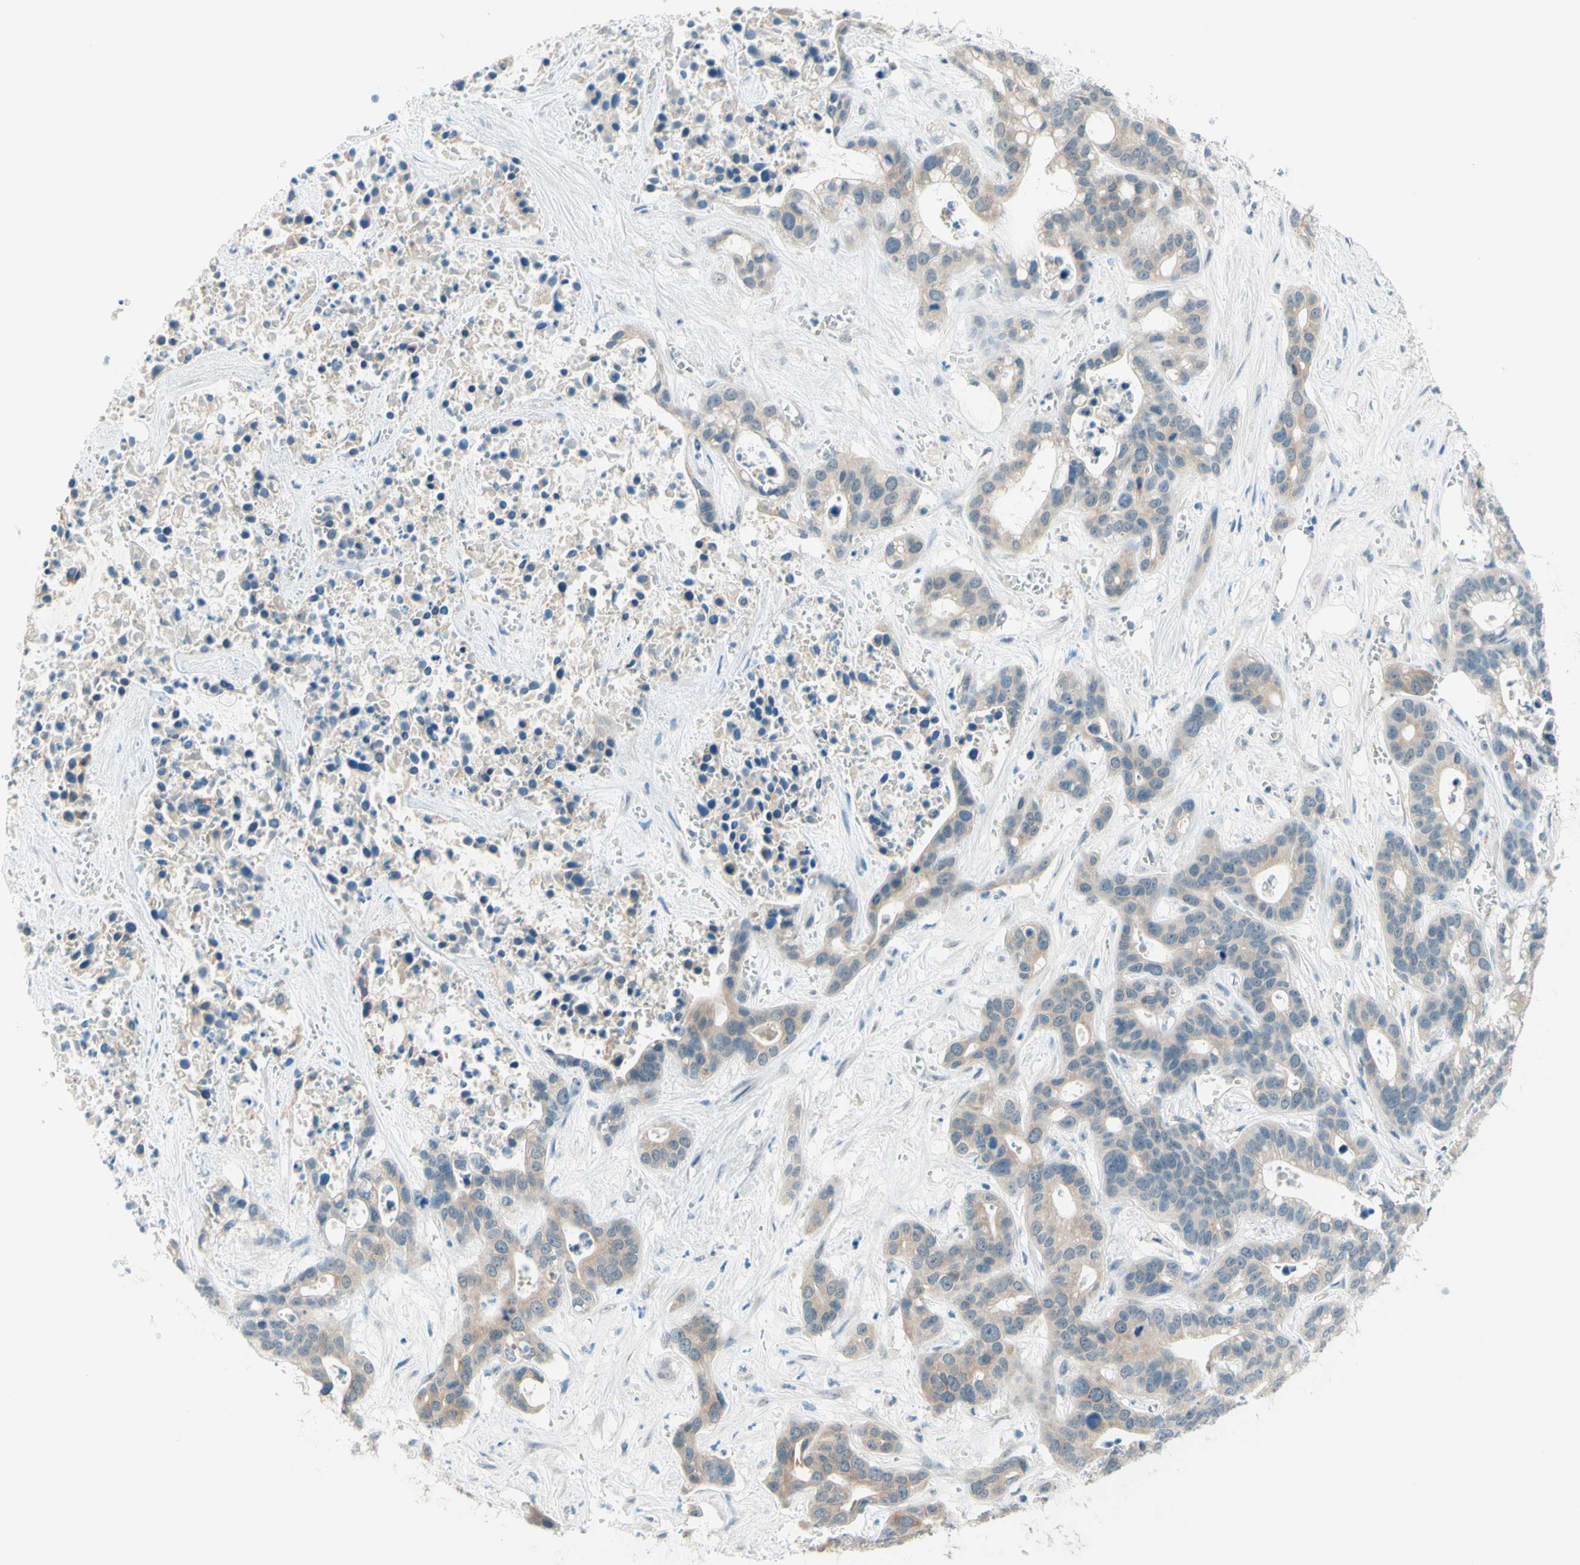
{"staining": {"intensity": "weak", "quantity": "25%-75%", "location": "cytoplasmic/membranous"}, "tissue": "liver cancer", "cell_type": "Tumor cells", "image_type": "cancer", "snomed": [{"axis": "morphology", "description": "Cholangiocarcinoma"}, {"axis": "topography", "description": "Liver"}], "caption": "High-magnification brightfield microscopy of liver cancer (cholangiocarcinoma) stained with DAB (3,3'-diaminobenzidine) (brown) and counterstained with hematoxylin (blue). tumor cells exhibit weak cytoplasmic/membranous positivity is appreciated in approximately25%-75% of cells. The staining was performed using DAB to visualize the protein expression in brown, while the nuclei were stained in blue with hematoxylin (Magnification: 20x).", "gene": "JPH1", "patient": {"sex": "female", "age": 65}}